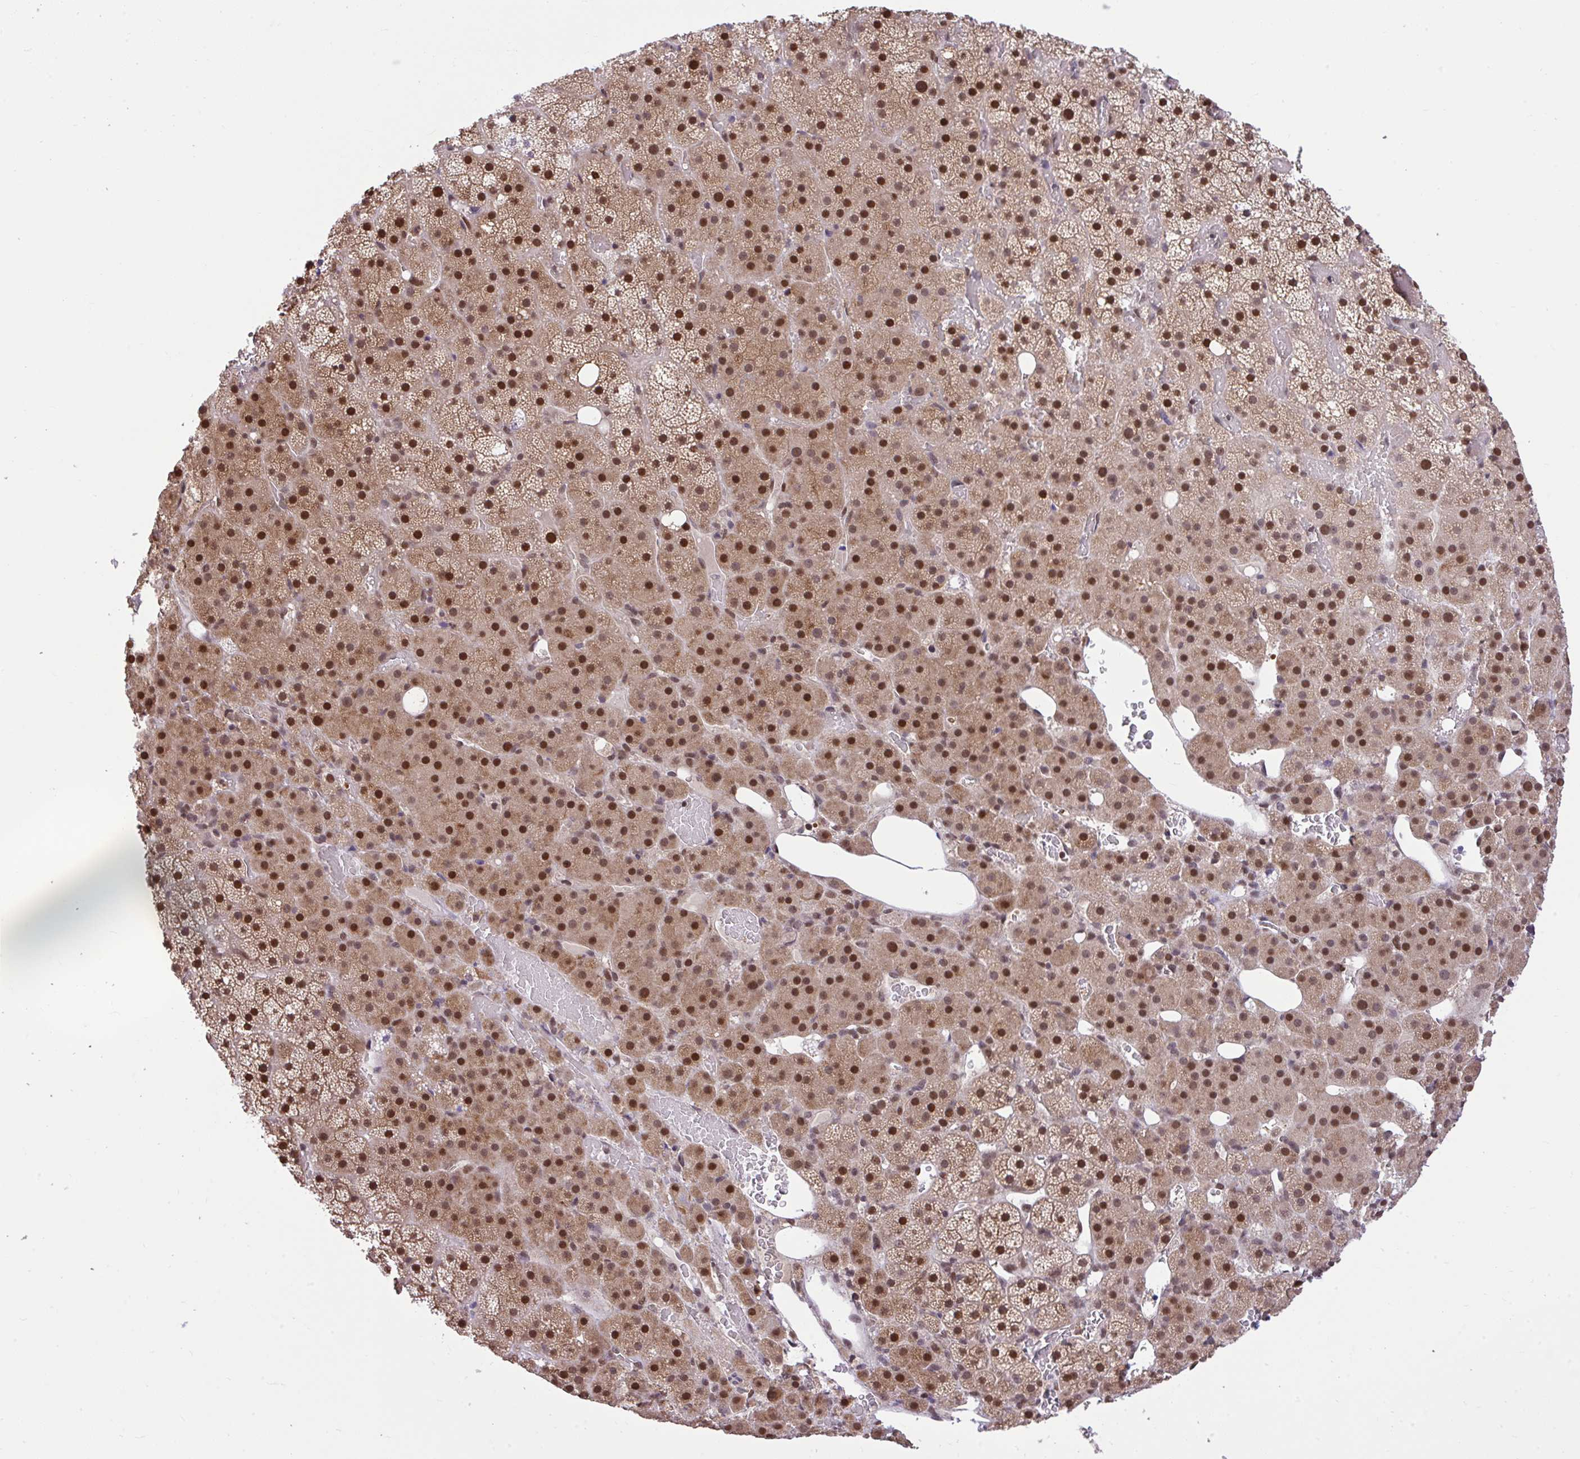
{"staining": {"intensity": "strong", "quantity": ">75%", "location": "cytoplasmic/membranous,nuclear"}, "tissue": "adrenal gland", "cell_type": "Glandular cells", "image_type": "normal", "snomed": [{"axis": "morphology", "description": "Normal tissue, NOS"}, {"axis": "topography", "description": "Adrenal gland"}], "caption": "IHC of normal adrenal gland demonstrates high levels of strong cytoplasmic/membranous,nuclear positivity in approximately >75% of glandular cells. (IHC, brightfield microscopy, high magnification).", "gene": "GLIS3", "patient": {"sex": "male", "age": 53}}